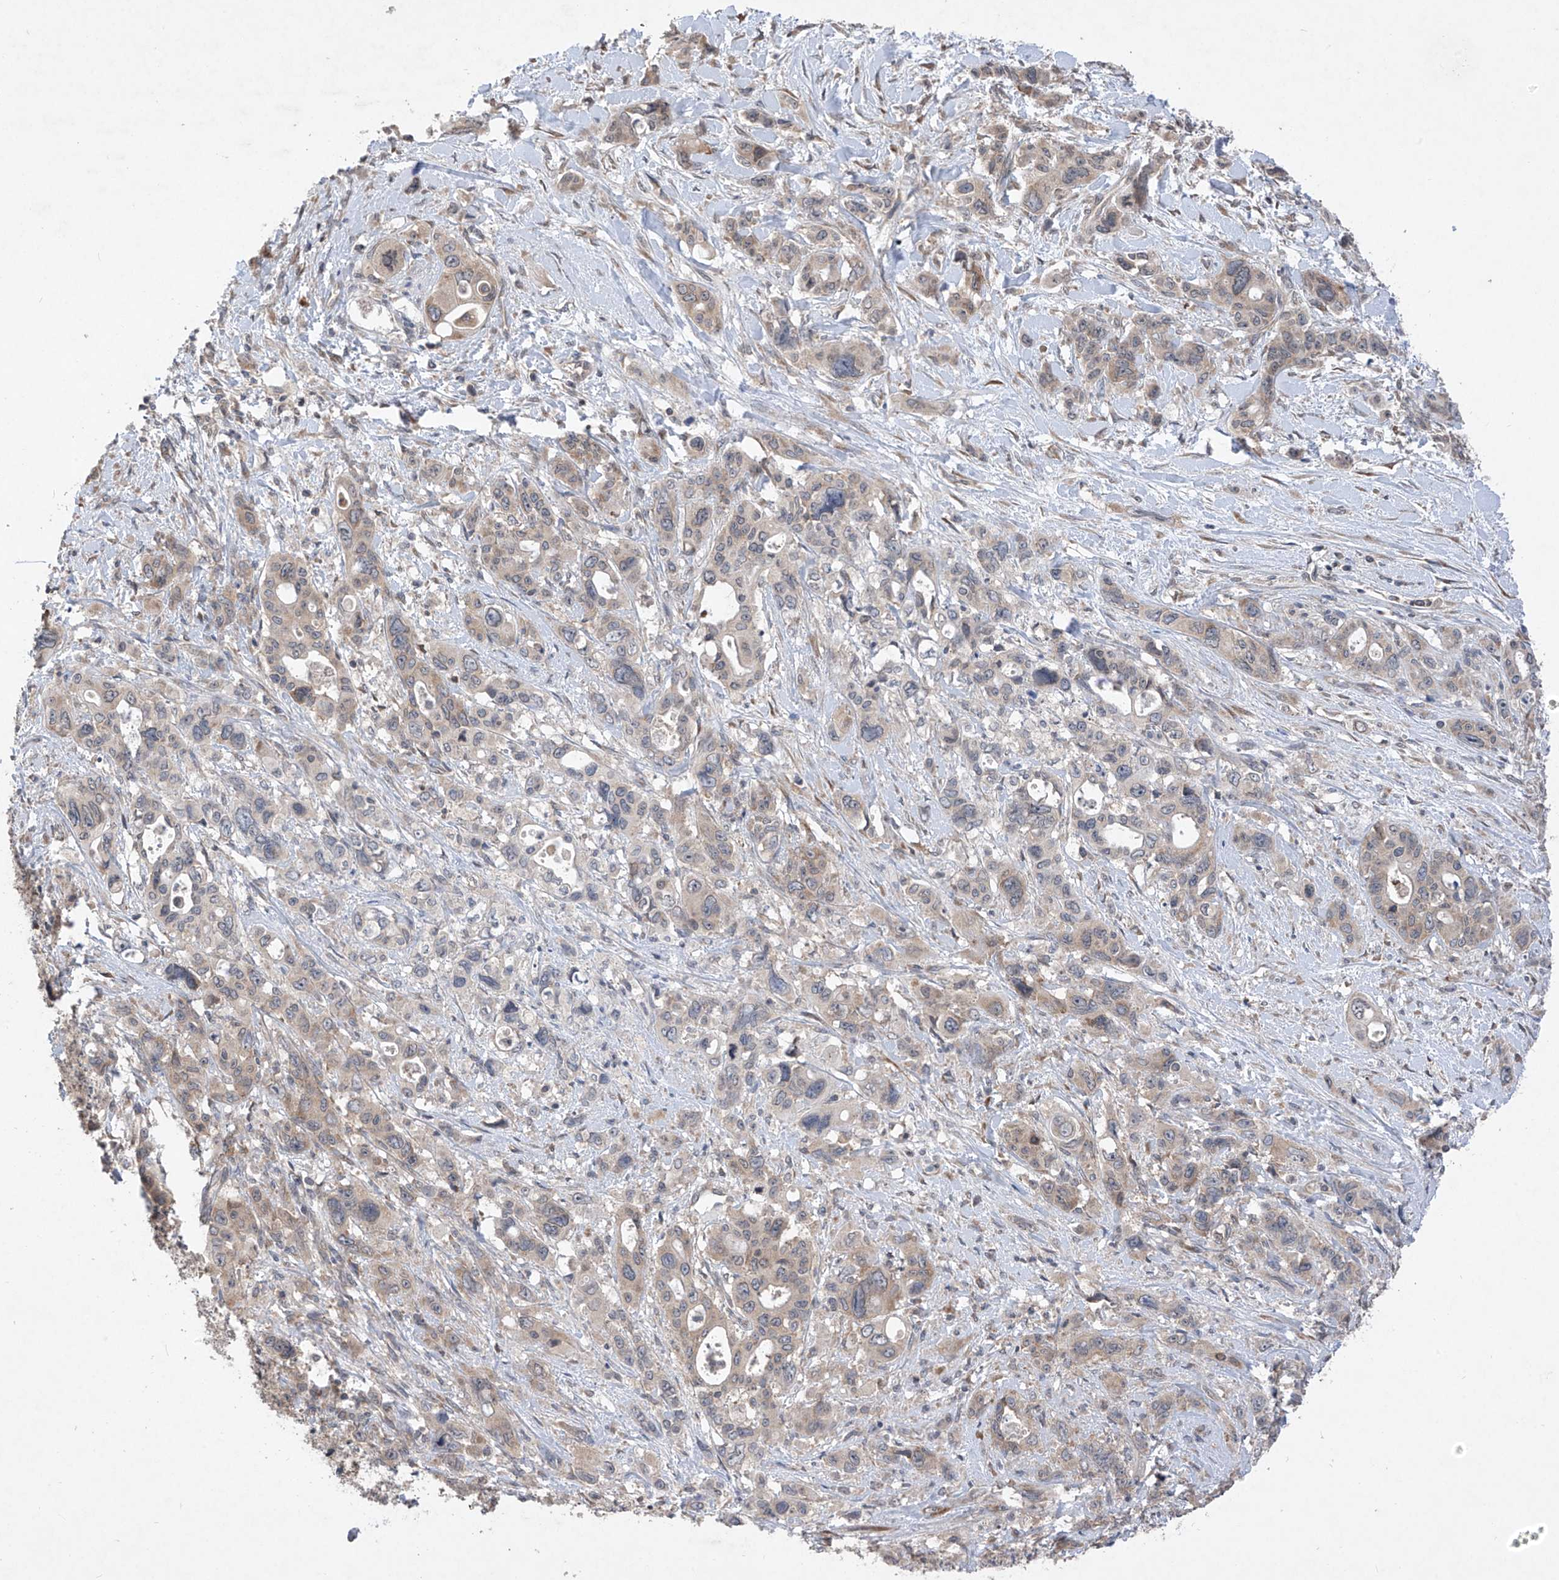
{"staining": {"intensity": "weak", "quantity": "<25%", "location": "cytoplasmic/membranous"}, "tissue": "pancreatic cancer", "cell_type": "Tumor cells", "image_type": "cancer", "snomed": [{"axis": "morphology", "description": "Adenocarcinoma, NOS"}, {"axis": "topography", "description": "Pancreas"}], "caption": "Tumor cells are negative for protein expression in human adenocarcinoma (pancreatic). Nuclei are stained in blue.", "gene": "RPL34", "patient": {"sex": "male", "age": 46}}